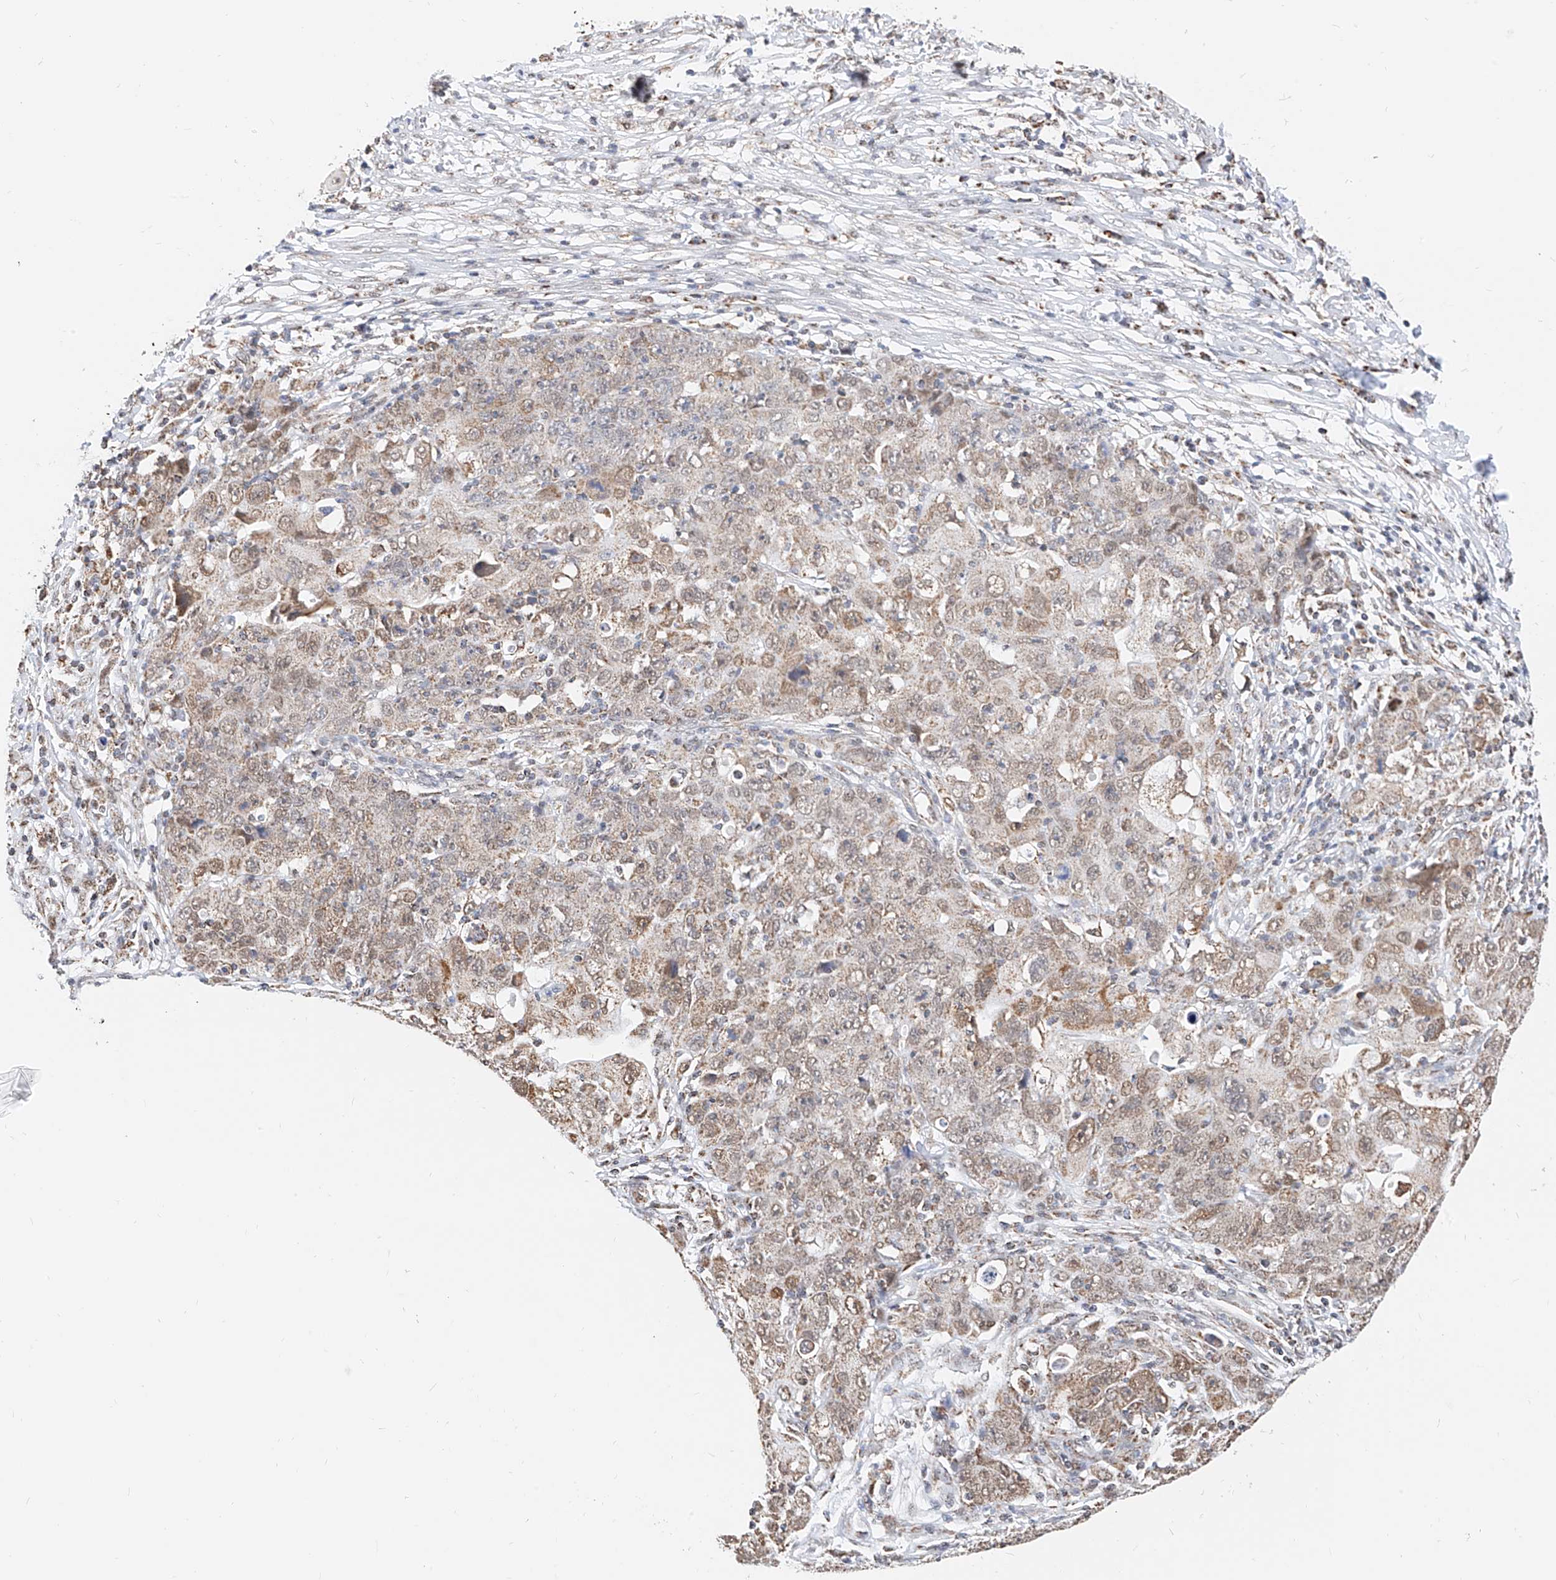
{"staining": {"intensity": "weak", "quantity": ">75%", "location": "cytoplasmic/membranous"}, "tissue": "ovarian cancer", "cell_type": "Tumor cells", "image_type": "cancer", "snomed": [{"axis": "morphology", "description": "Carcinoma, endometroid"}, {"axis": "topography", "description": "Ovary"}], "caption": "Immunohistochemical staining of human endometroid carcinoma (ovarian) displays low levels of weak cytoplasmic/membranous protein staining in about >75% of tumor cells.", "gene": "NALCN", "patient": {"sex": "female", "age": 42}}